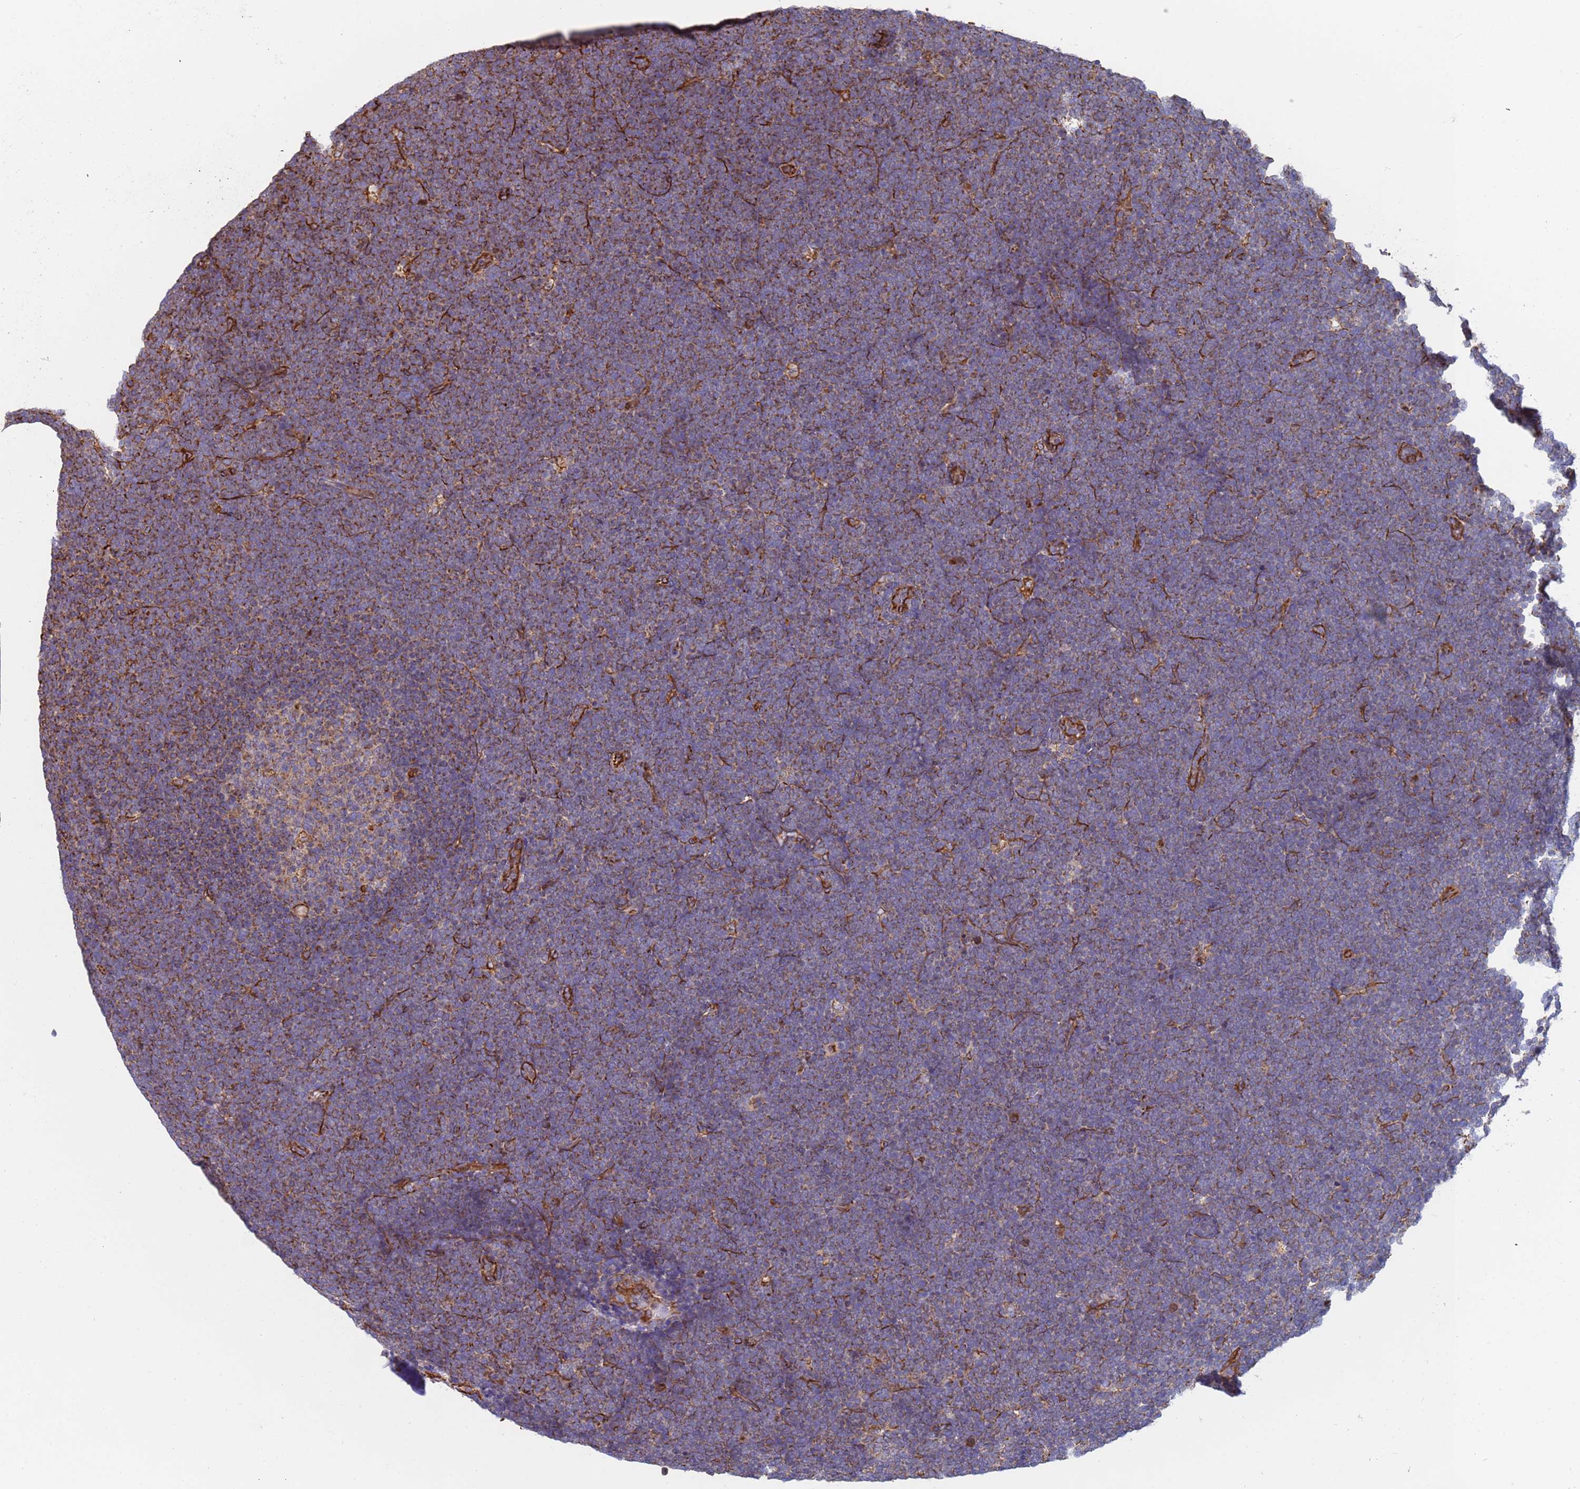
{"staining": {"intensity": "negative", "quantity": "none", "location": "none"}, "tissue": "lymphoma", "cell_type": "Tumor cells", "image_type": "cancer", "snomed": [{"axis": "morphology", "description": "Malignant lymphoma, non-Hodgkin's type, High grade"}, {"axis": "topography", "description": "Lymph node"}], "caption": "This is an immunohistochemistry micrograph of human lymphoma. There is no positivity in tumor cells.", "gene": "NUDT12", "patient": {"sex": "male", "age": 13}}